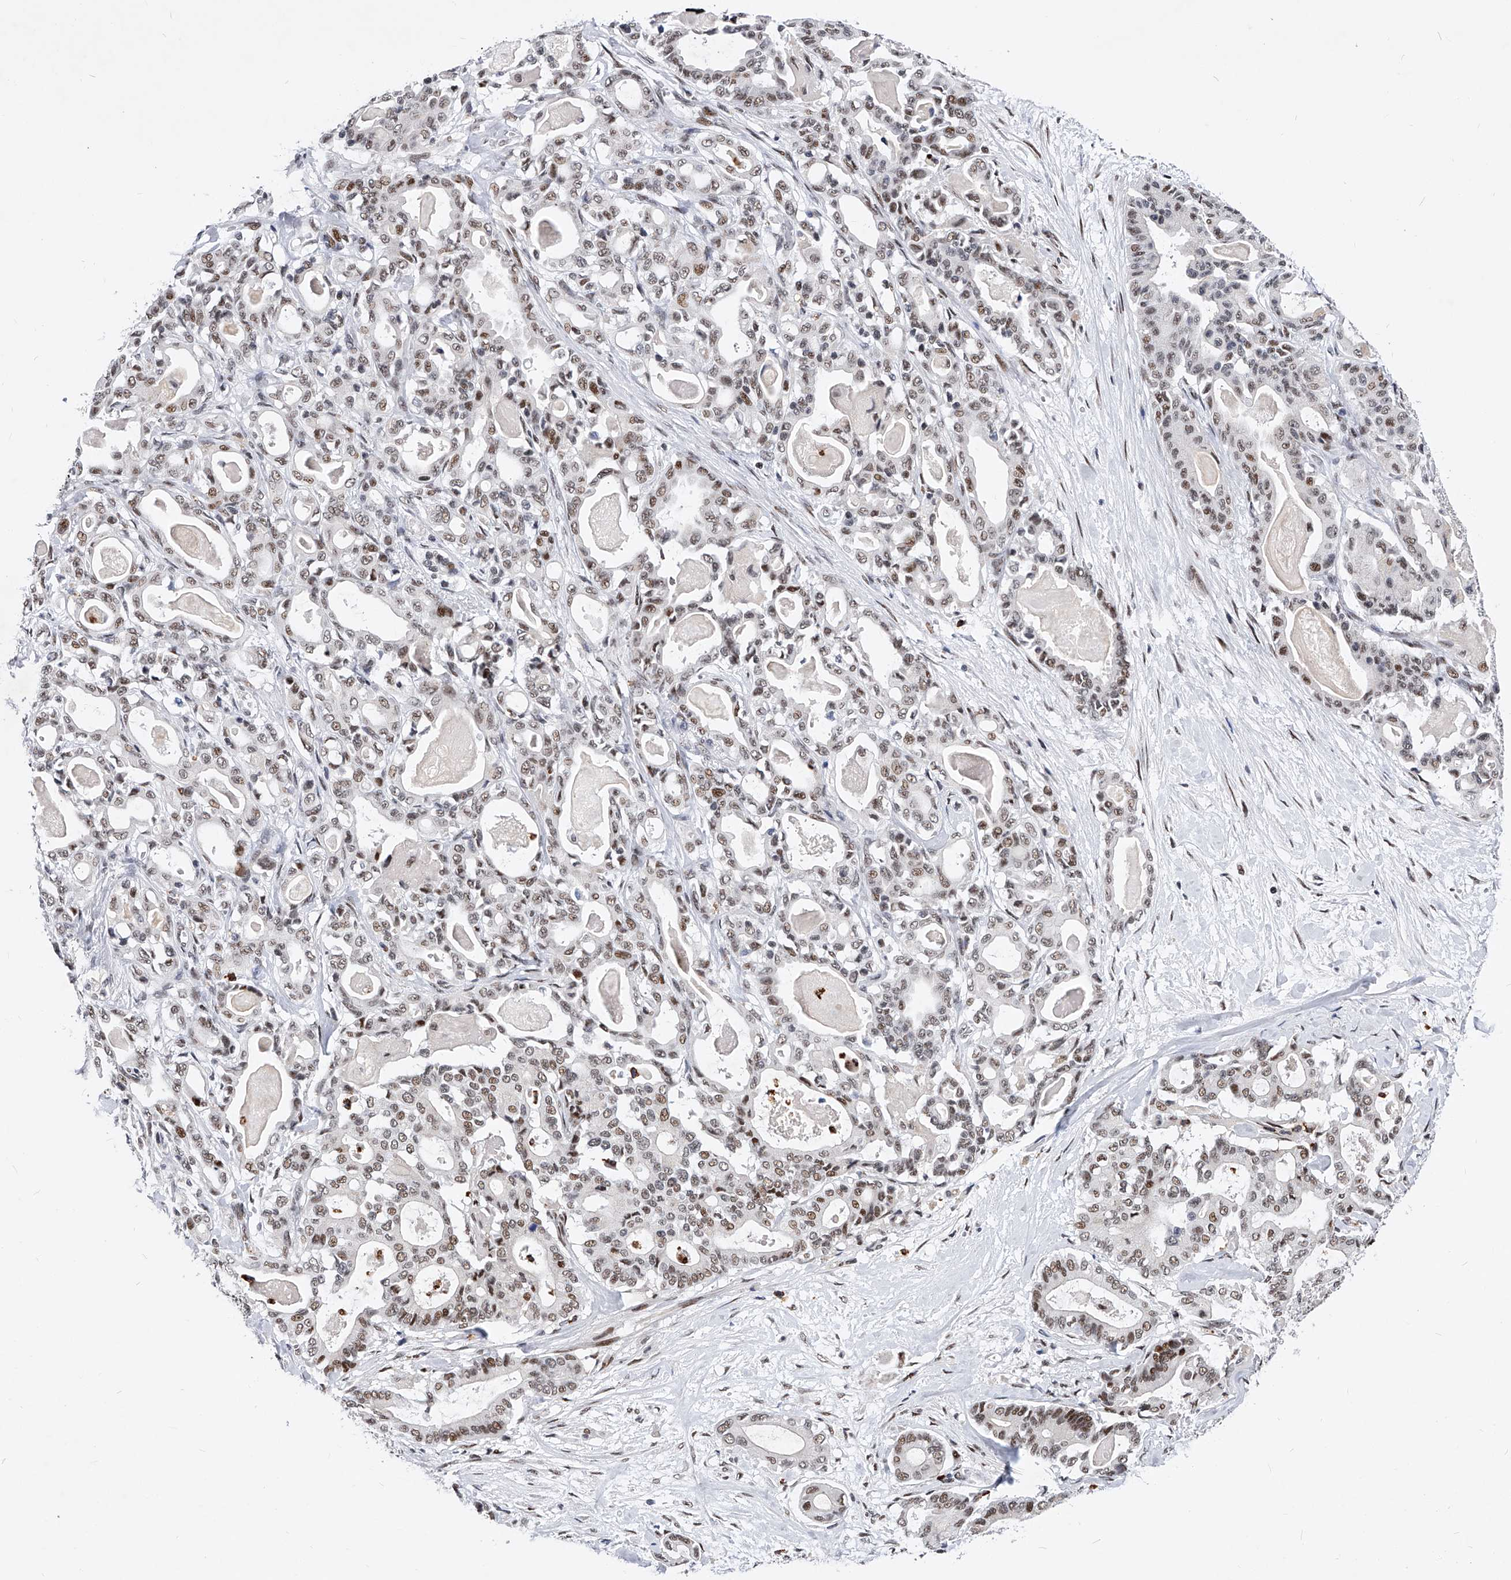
{"staining": {"intensity": "moderate", "quantity": "25%-75%", "location": "nuclear"}, "tissue": "pancreatic cancer", "cell_type": "Tumor cells", "image_type": "cancer", "snomed": [{"axis": "morphology", "description": "Adenocarcinoma, NOS"}, {"axis": "topography", "description": "Pancreas"}], "caption": "Immunohistochemical staining of human pancreatic cancer (adenocarcinoma) displays medium levels of moderate nuclear protein staining in about 25%-75% of tumor cells. (IHC, brightfield microscopy, high magnification).", "gene": "TESK2", "patient": {"sex": "male", "age": 63}}